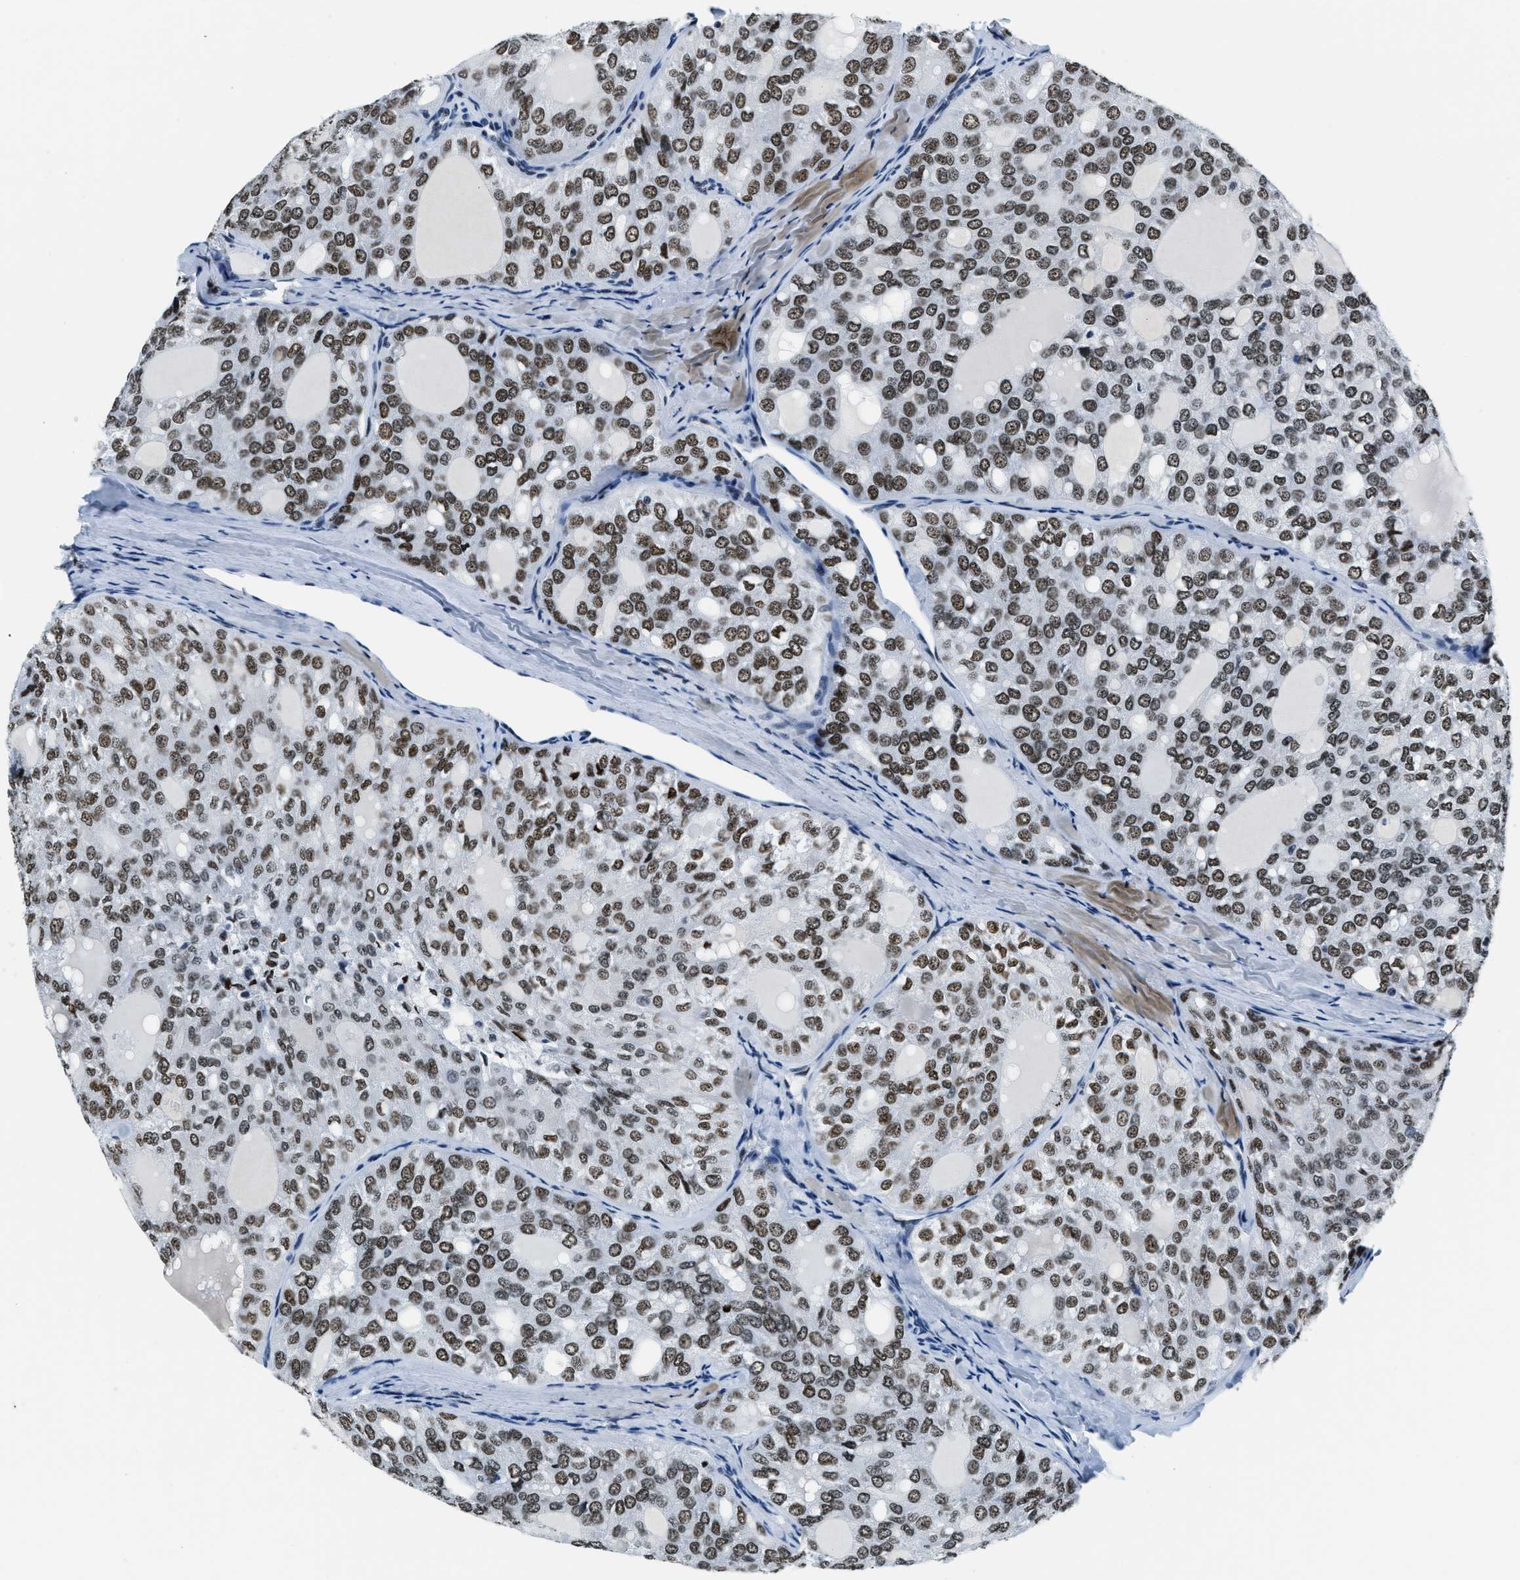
{"staining": {"intensity": "moderate", "quantity": ">75%", "location": "nuclear"}, "tissue": "thyroid cancer", "cell_type": "Tumor cells", "image_type": "cancer", "snomed": [{"axis": "morphology", "description": "Follicular adenoma carcinoma, NOS"}, {"axis": "topography", "description": "Thyroid gland"}], "caption": "Immunohistochemical staining of human thyroid follicular adenoma carcinoma reveals moderate nuclear protein expression in approximately >75% of tumor cells.", "gene": "TOP1", "patient": {"sex": "male", "age": 75}}